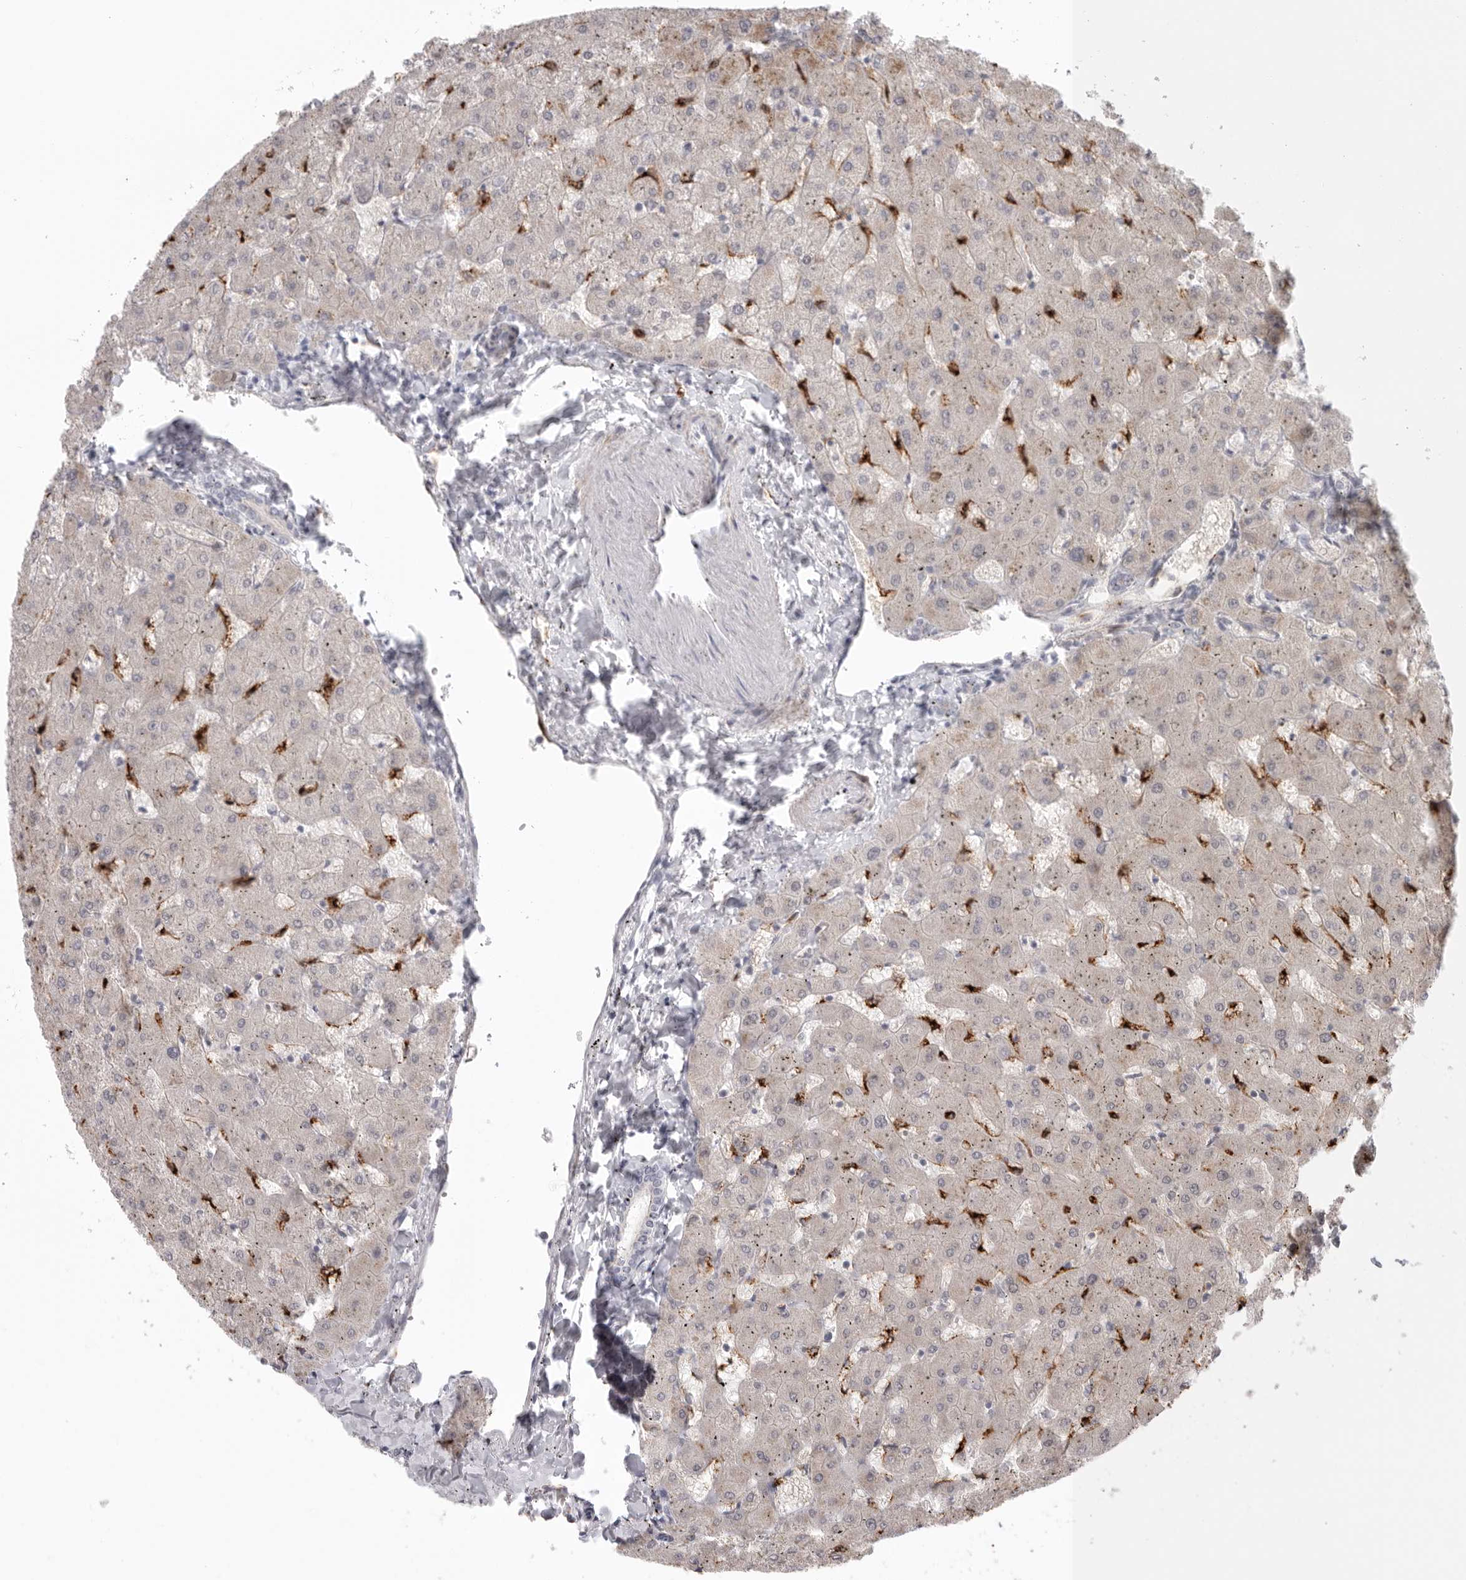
{"staining": {"intensity": "negative", "quantity": "none", "location": "none"}, "tissue": "liver", "cell_type": "Cholangiocytes", "image_type": "normal", "snomed": [{"axis": "morphology", "description": "Normal tissue, NOS"}, {"axis": "topography", "description": "Liver"}], "caption": "Immunohistochemistry (IHC) micrograph of benign human liver stained for a protein (brown), which shows no staining in cholangiocytes.", "gene": "STAB2", "patient": {"sex": "female", "age": 63}}